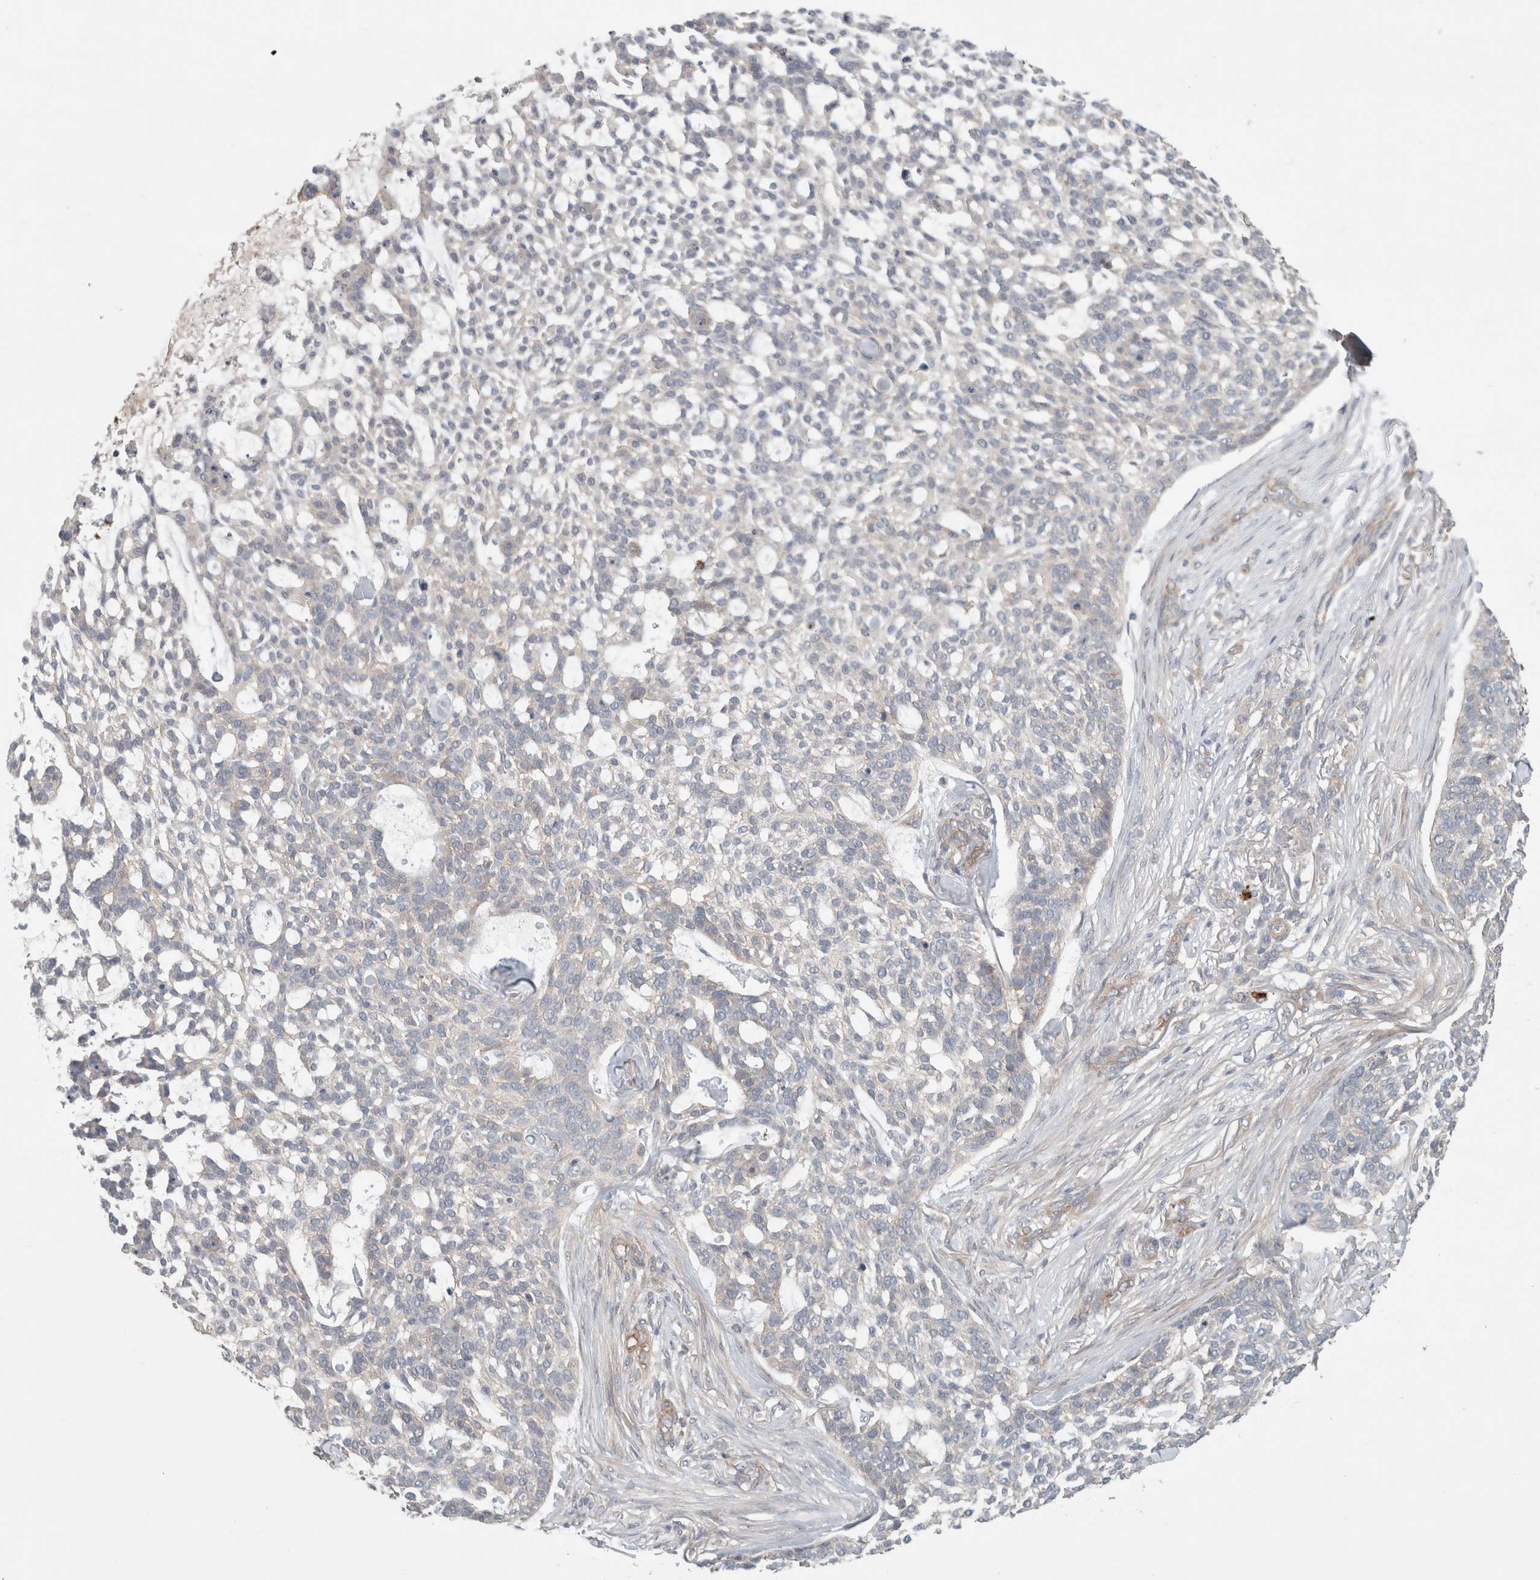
{"staining": {"intensity": "negative", "quantity": "none", "location": "none"}, "tissue": "skin cancer", "cell_type": "Tumor cells", "image_type": "cancer", "snomed": [{"axis": "morphology", "description": "Basal cell carcinoma"}, {"axis": "topography", "description": "Skin"}], "caption": "Immunohistochemistry (IHC) micrograph of skin basal cell carcinoma stained for a protein (brown), which shows no expression in tumor cells.", "gene": "RASAL2", "patient": {"sex": "female", "age": 64}}